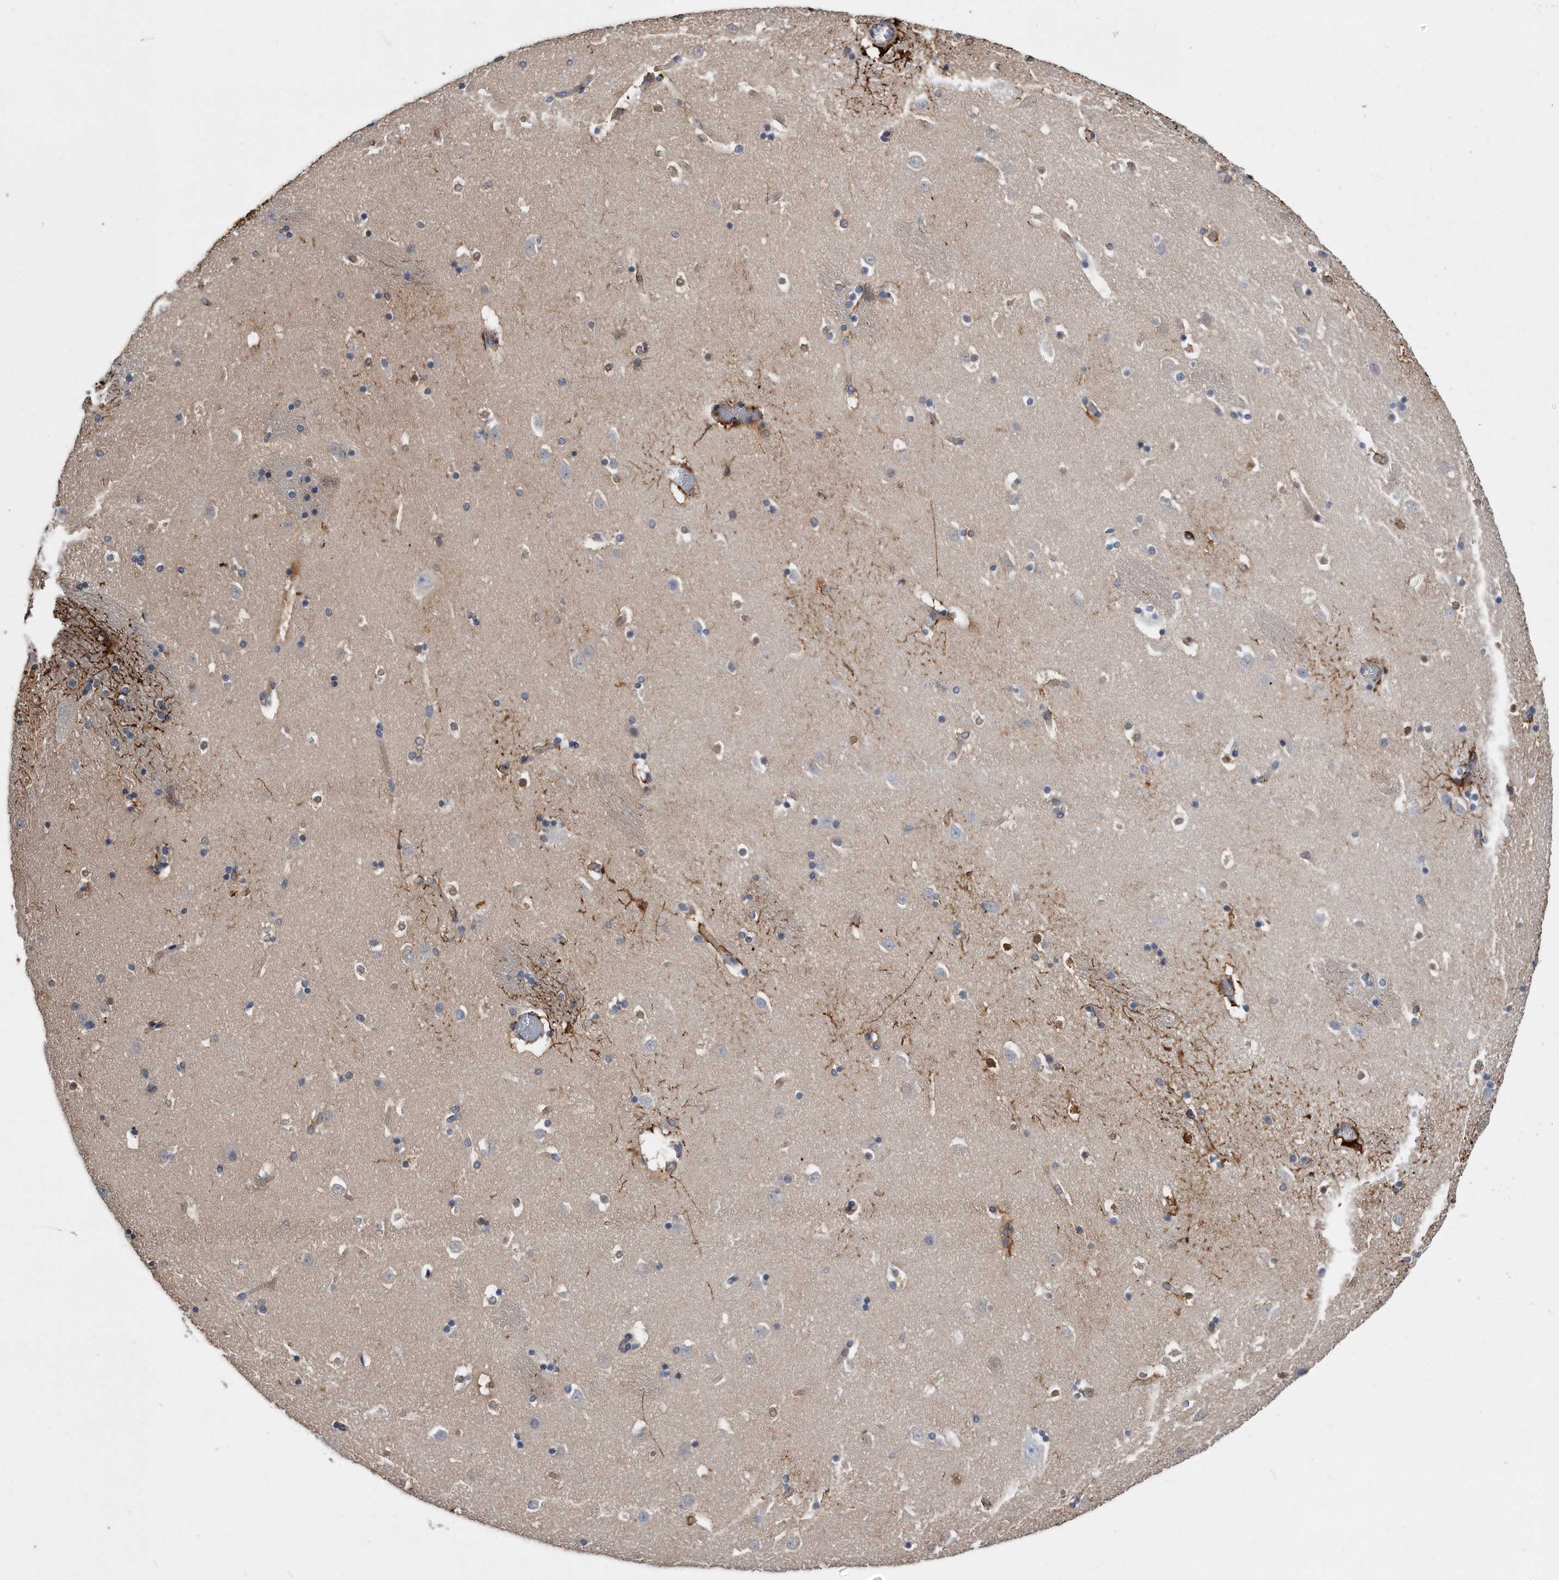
{"staining": {"intensity": "strong", "quantity": "<25%", "location": "cytoplasmic/membranous"}, "tissue": "caudate", "cell_type": "Glial cells", "image_type": "normal", "snomed": [{"axis": "morphology", "description": "Normal tissue, NOS"}, {"axis": "topography", "description": "Lateral ventricle wall"}], "caption": "A brown stain highlights strong cytoplasmic/membranous positivity of a protein in glial cells of benign caudate.", "gene": "GPC1", "patient": {"sex": "male", "age": 45}}